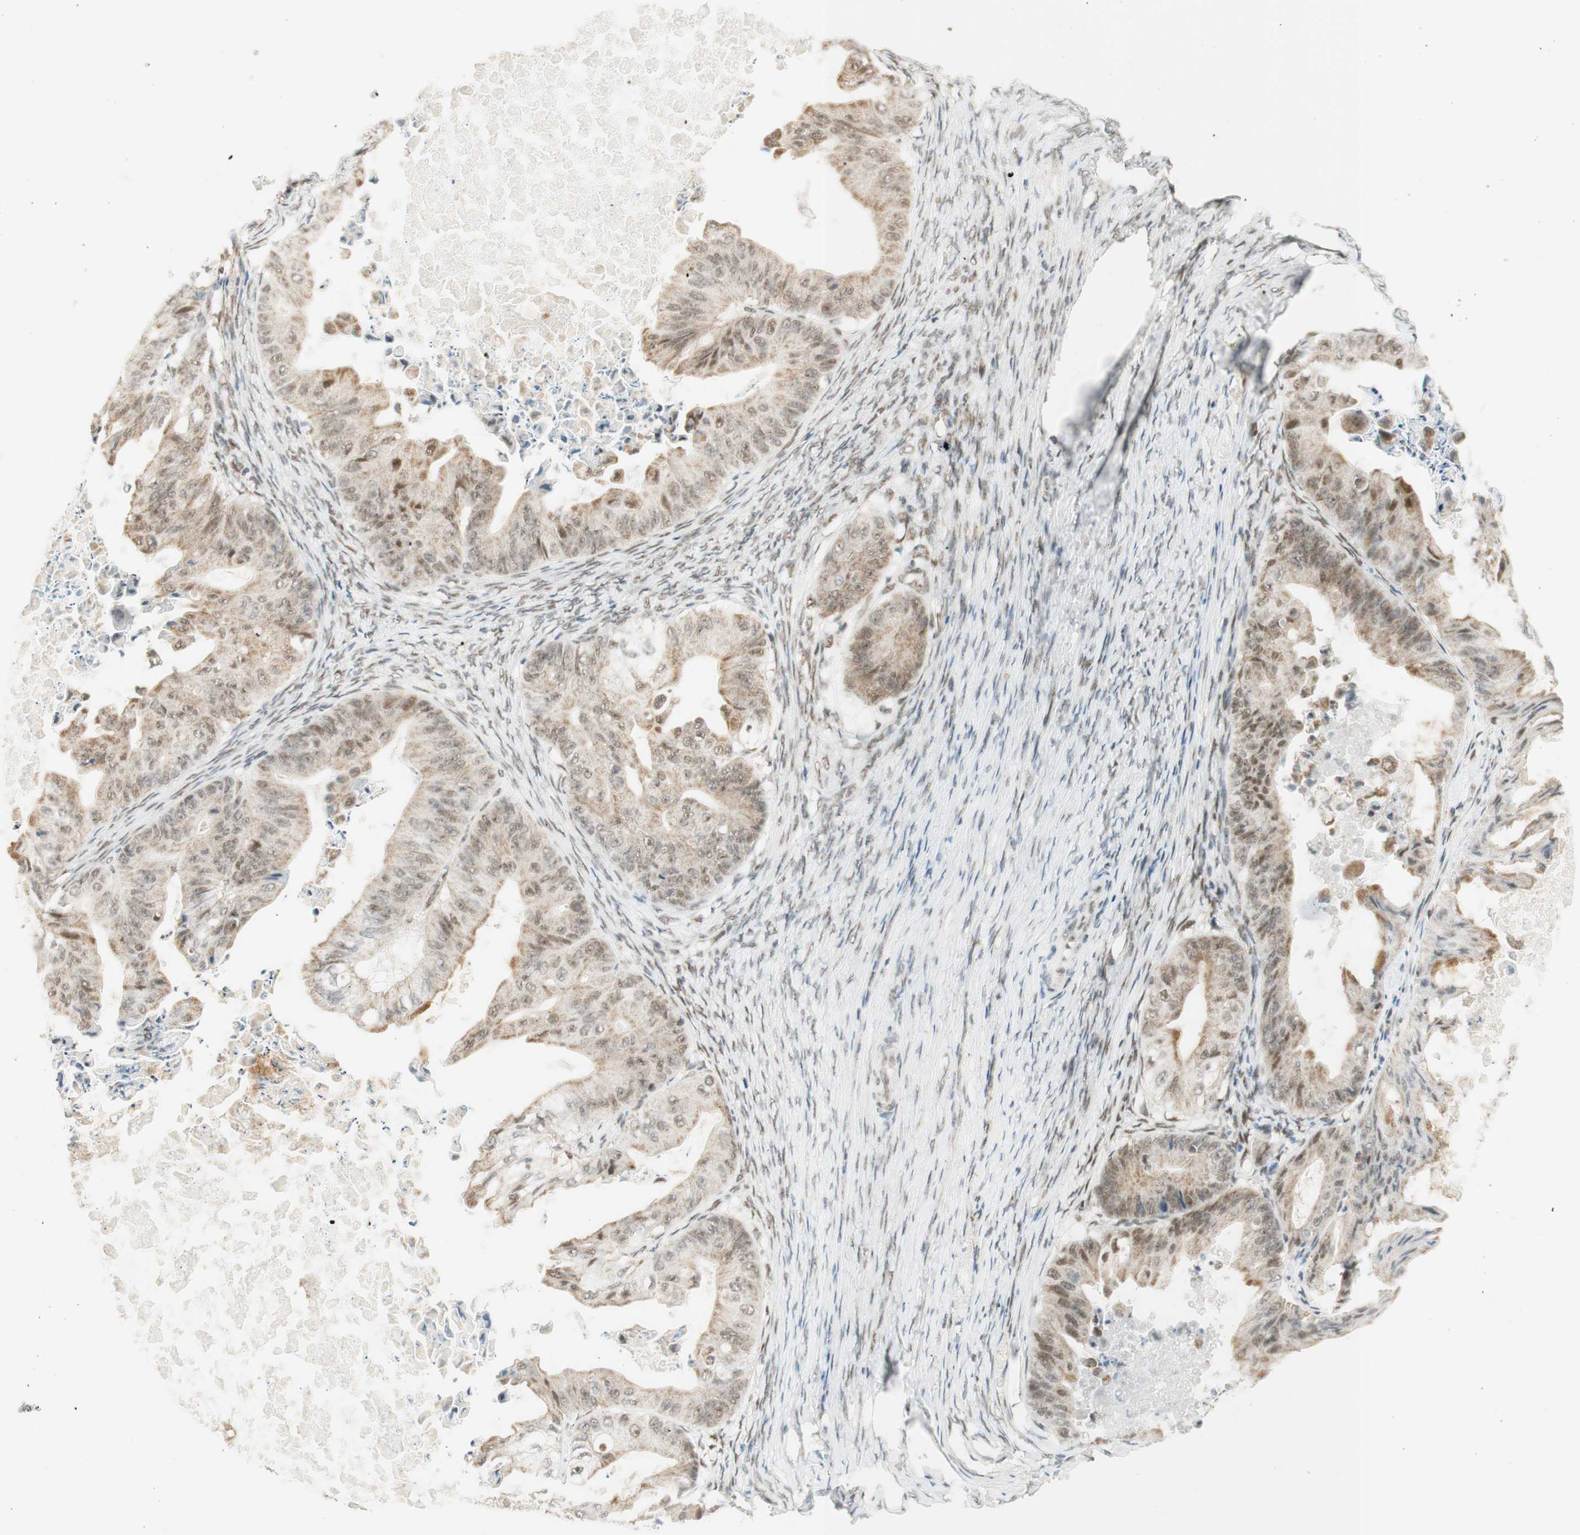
{"staining": {"intensity": "weak", "quantity": ">75%", "location": "cytoplasmic/membranous,nuclear"}, "tissue": "ovarian cancer", "cell_type": "Tumor cells", "image_type": "cancer", "snomed": [{"axis": "morphology", "description": "Cystadenocarcinoma, mucinous, NOS"}, {"axis": "topography", "description": "Ovary"}], "caption": "Protein expression analysis of ovarian mucinous cystadenocarcinoma shows weak cytoplasmic/membranous and nuclear expression in approximately >75% of tumor cells.", "gene": "ZNF782", "patient": {"sex": "female", "age": 37}}